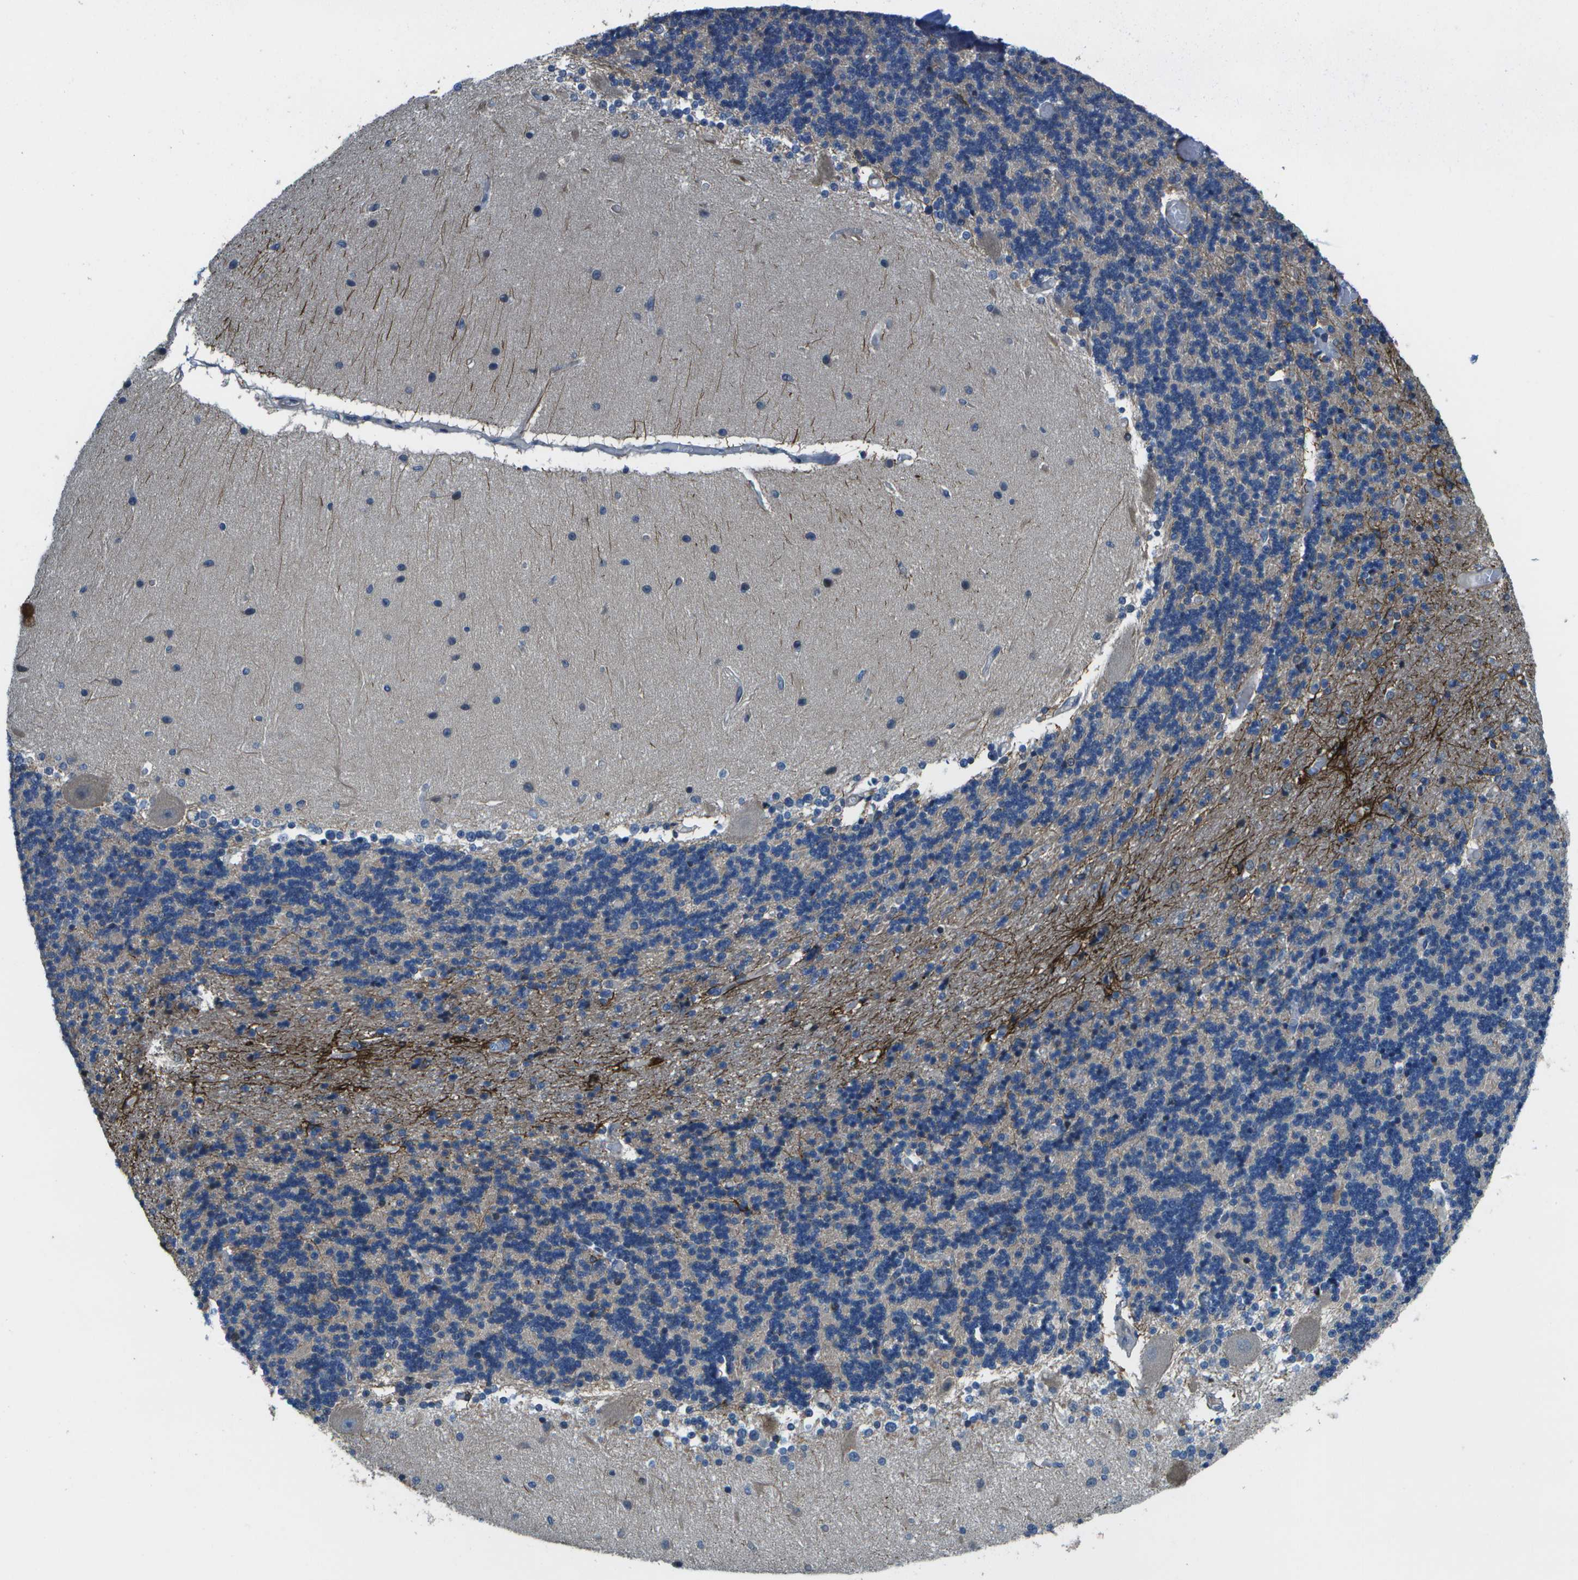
{"staining": {"intensity": "strong", "quantity": "<25%", "location": "cytoplasmic/membranous"}, "tissue": "cerebellum", "cell_type": "Cells in granular layer", "image_type": "normal", "snomed": [{"axis": "morphology", "description": "Normal tissue, NOS"}, {"axis": "topography", "description": "Cerebellum"}], "caption": "Benign cerebellum was stained to show a protein in brown. There is medium levels of strong cytoplasmic/membranous positivity in about <25% of cells in granular layer.", "gene": "P3H1", "patient": {"sex": "female", "age": 54}}